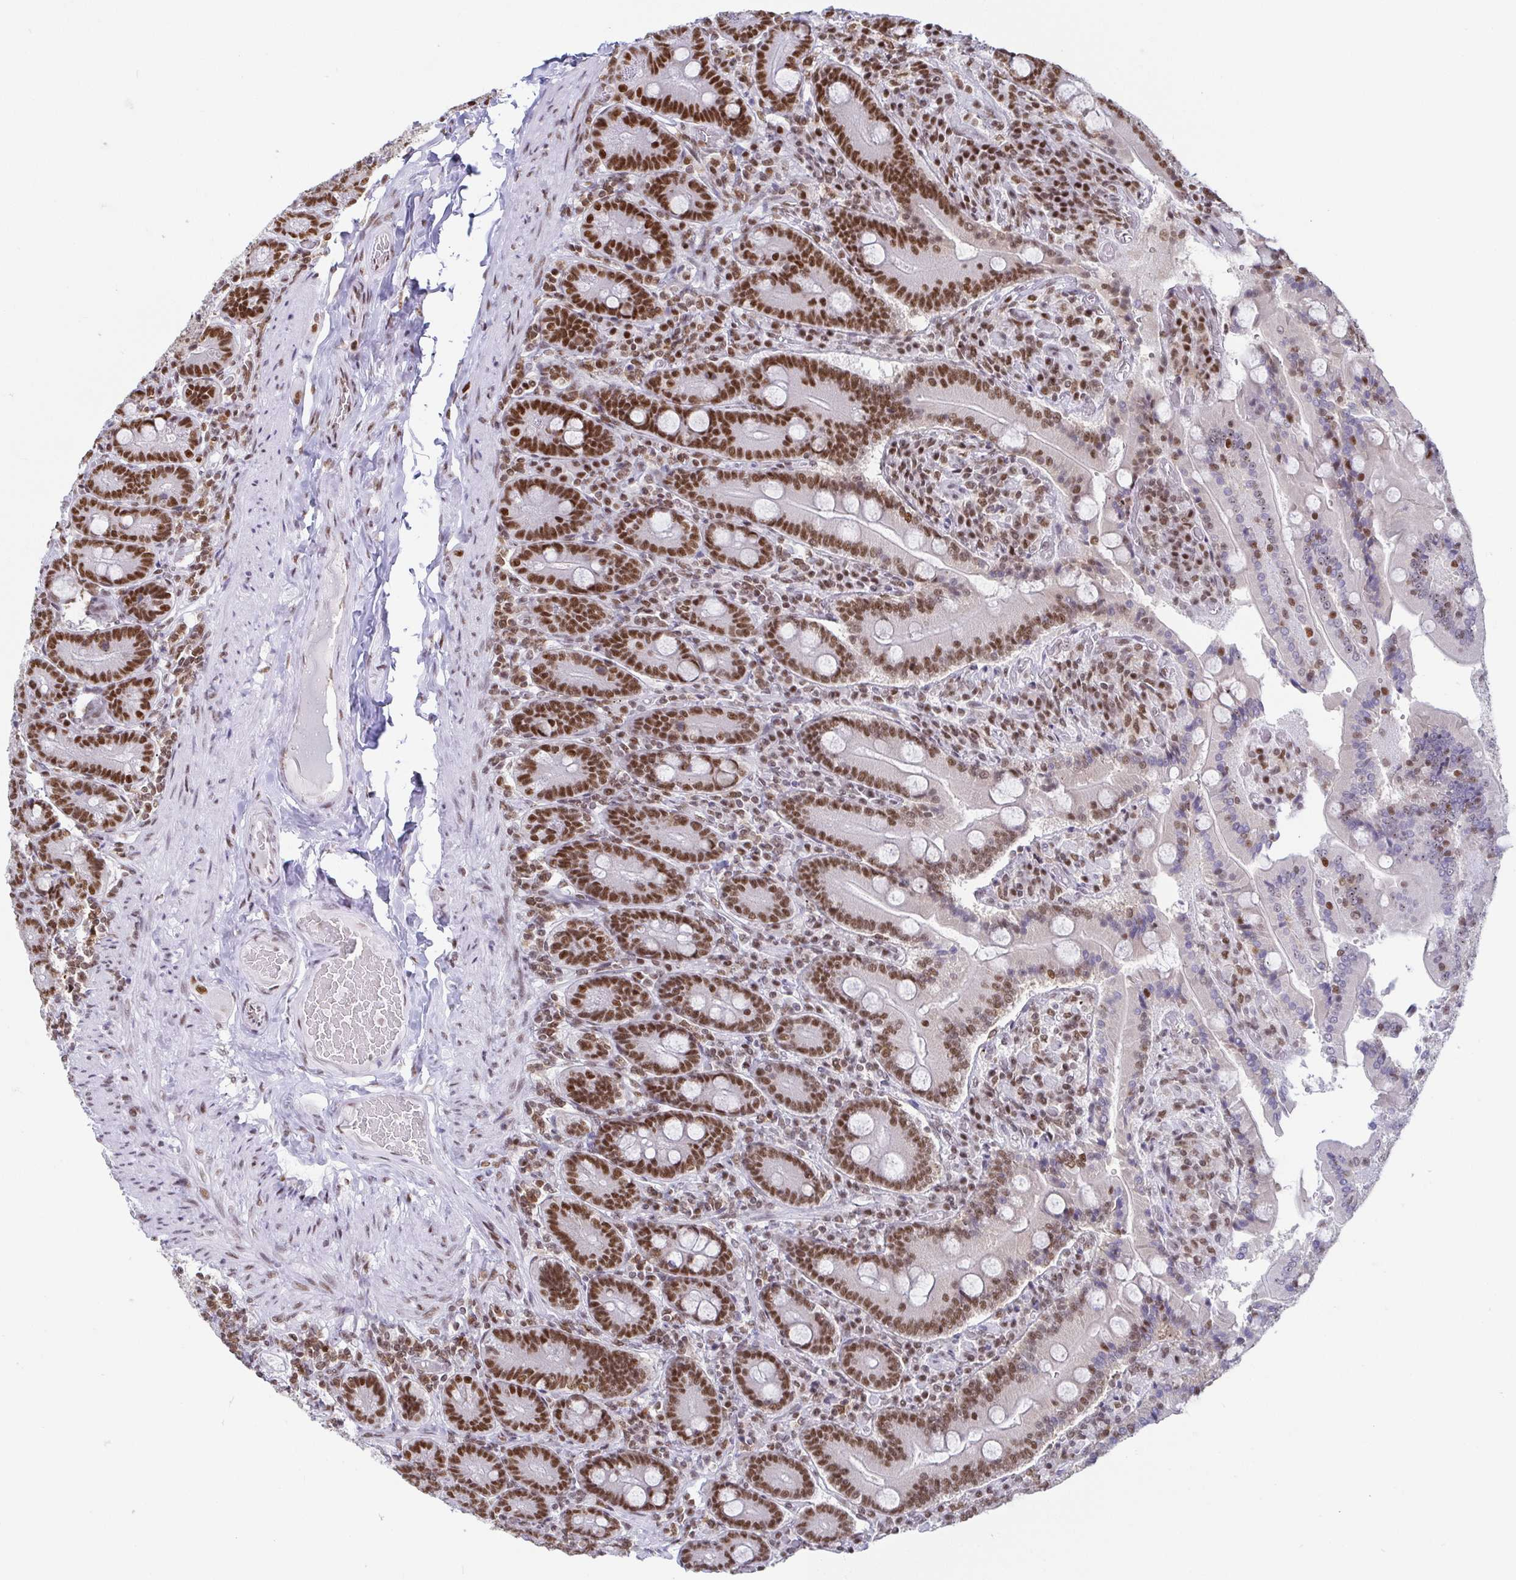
{"staining": {"intensity": "strong", "quantity": ">75%", "location": "nuclear"}, "tissue": "duodenum", "cell_type": "Glandular cells", "image_type": "normal", "snomed": [{"axis": "morphology", "description": "Normal tissue, NOS"}, {"axis": "topography", "description": "Duodenum"}], "caption": "A brown stain labels strong nuclear positivity of a protein in glandular cells of normal human duodenum.", "gene": "EWSR1", "patient": {"sex": "female", "age": 62}}